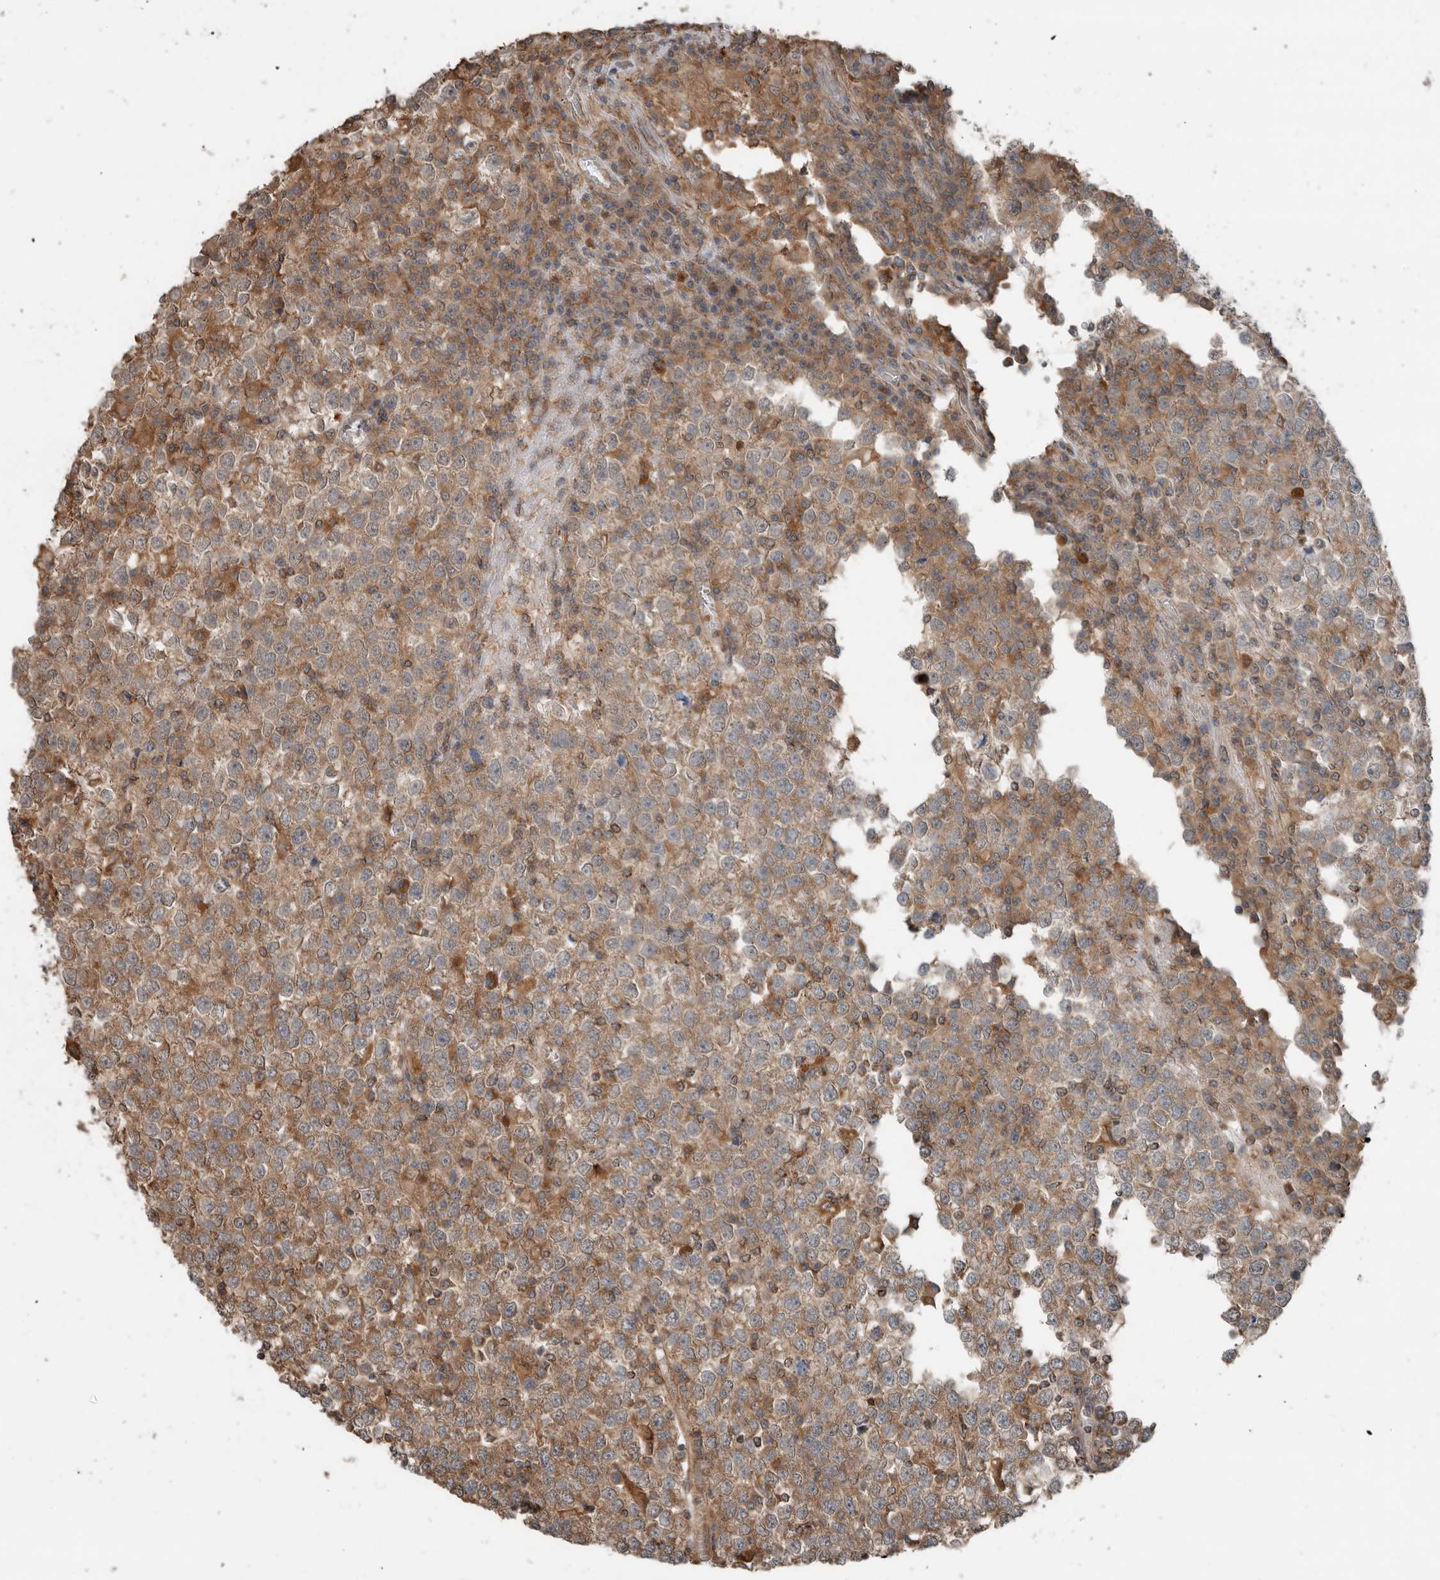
{"staining": {"intensity": "weak", "quantity": ">75%", "location": "cytoplasmic/membranous"}, "tissue": "testis cancer", "cell_type": "Tumor cells", "image_type": "cancer", "snomed": [{"axis": "morphology", "description": "Seminoma, NOS"}, {"axis": "topography", "description": "Testis"}], "caption": "A low amount of weak cytoplasmic/membranous expression is identified in about >75% of tumor cells in testis cancer tissue. (DAB (3,3'-diaminobenzidine) IHC with brightfield microscopy, high magnification).", "gene": "KLK14", "patient": {"sex": "male", "age": 65}}